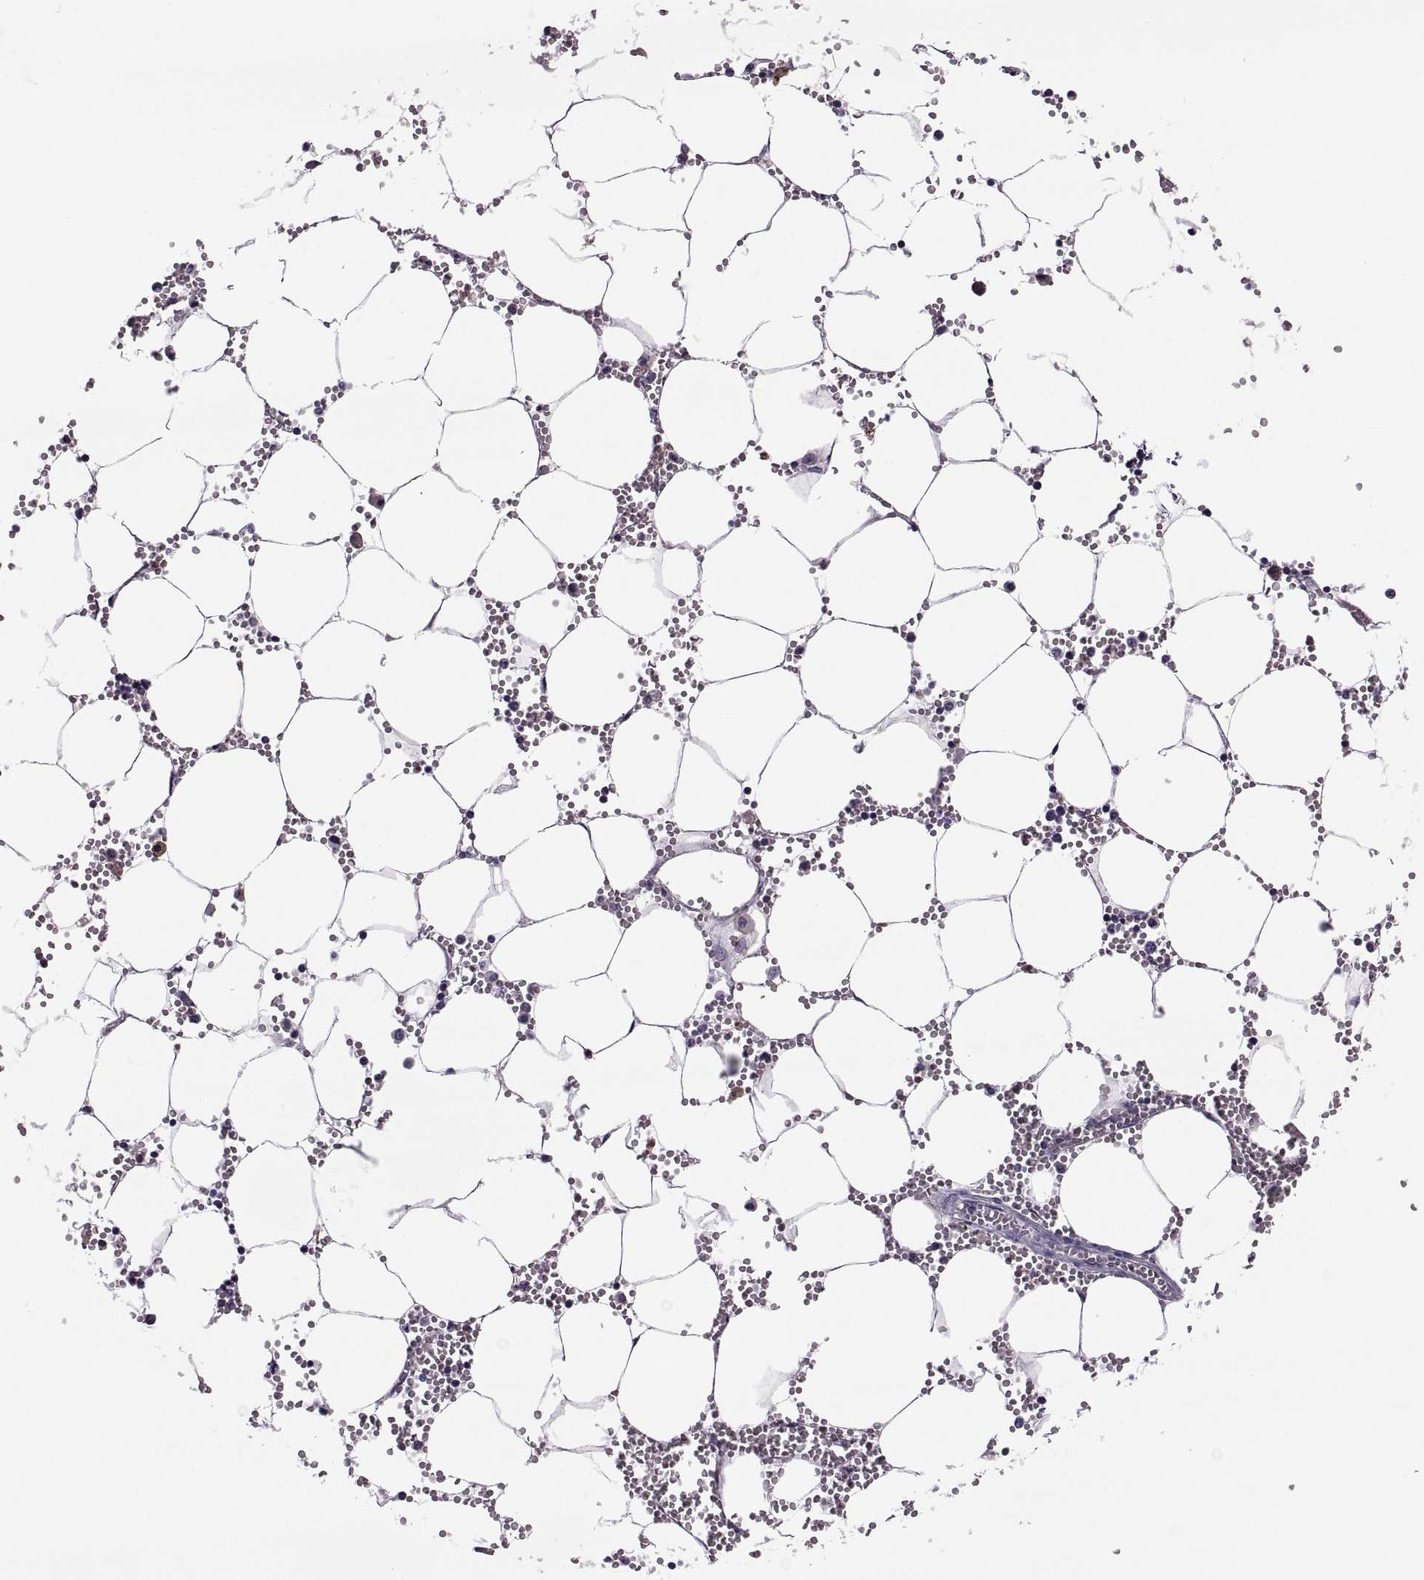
{"staining": {"intensity": "negative", "quantity": "none", "location": "none"}, "tissue": "bone marrow", "cell_type": "Hematopoietic cells", "image_type": "normal", "snomed": [{"axis": "morphology", "description": "Normal tissue, NOS"}, {"axis": "topography", "description": "Bone marrow"}], "caption": "This is an immunohistochemistry (IHC) photomicrograph of unremarkable human bone marrow. There is no staining in hematopoietic cells.", "gene": "LETM2", "patient": {"sex": "male", "age": 54}}